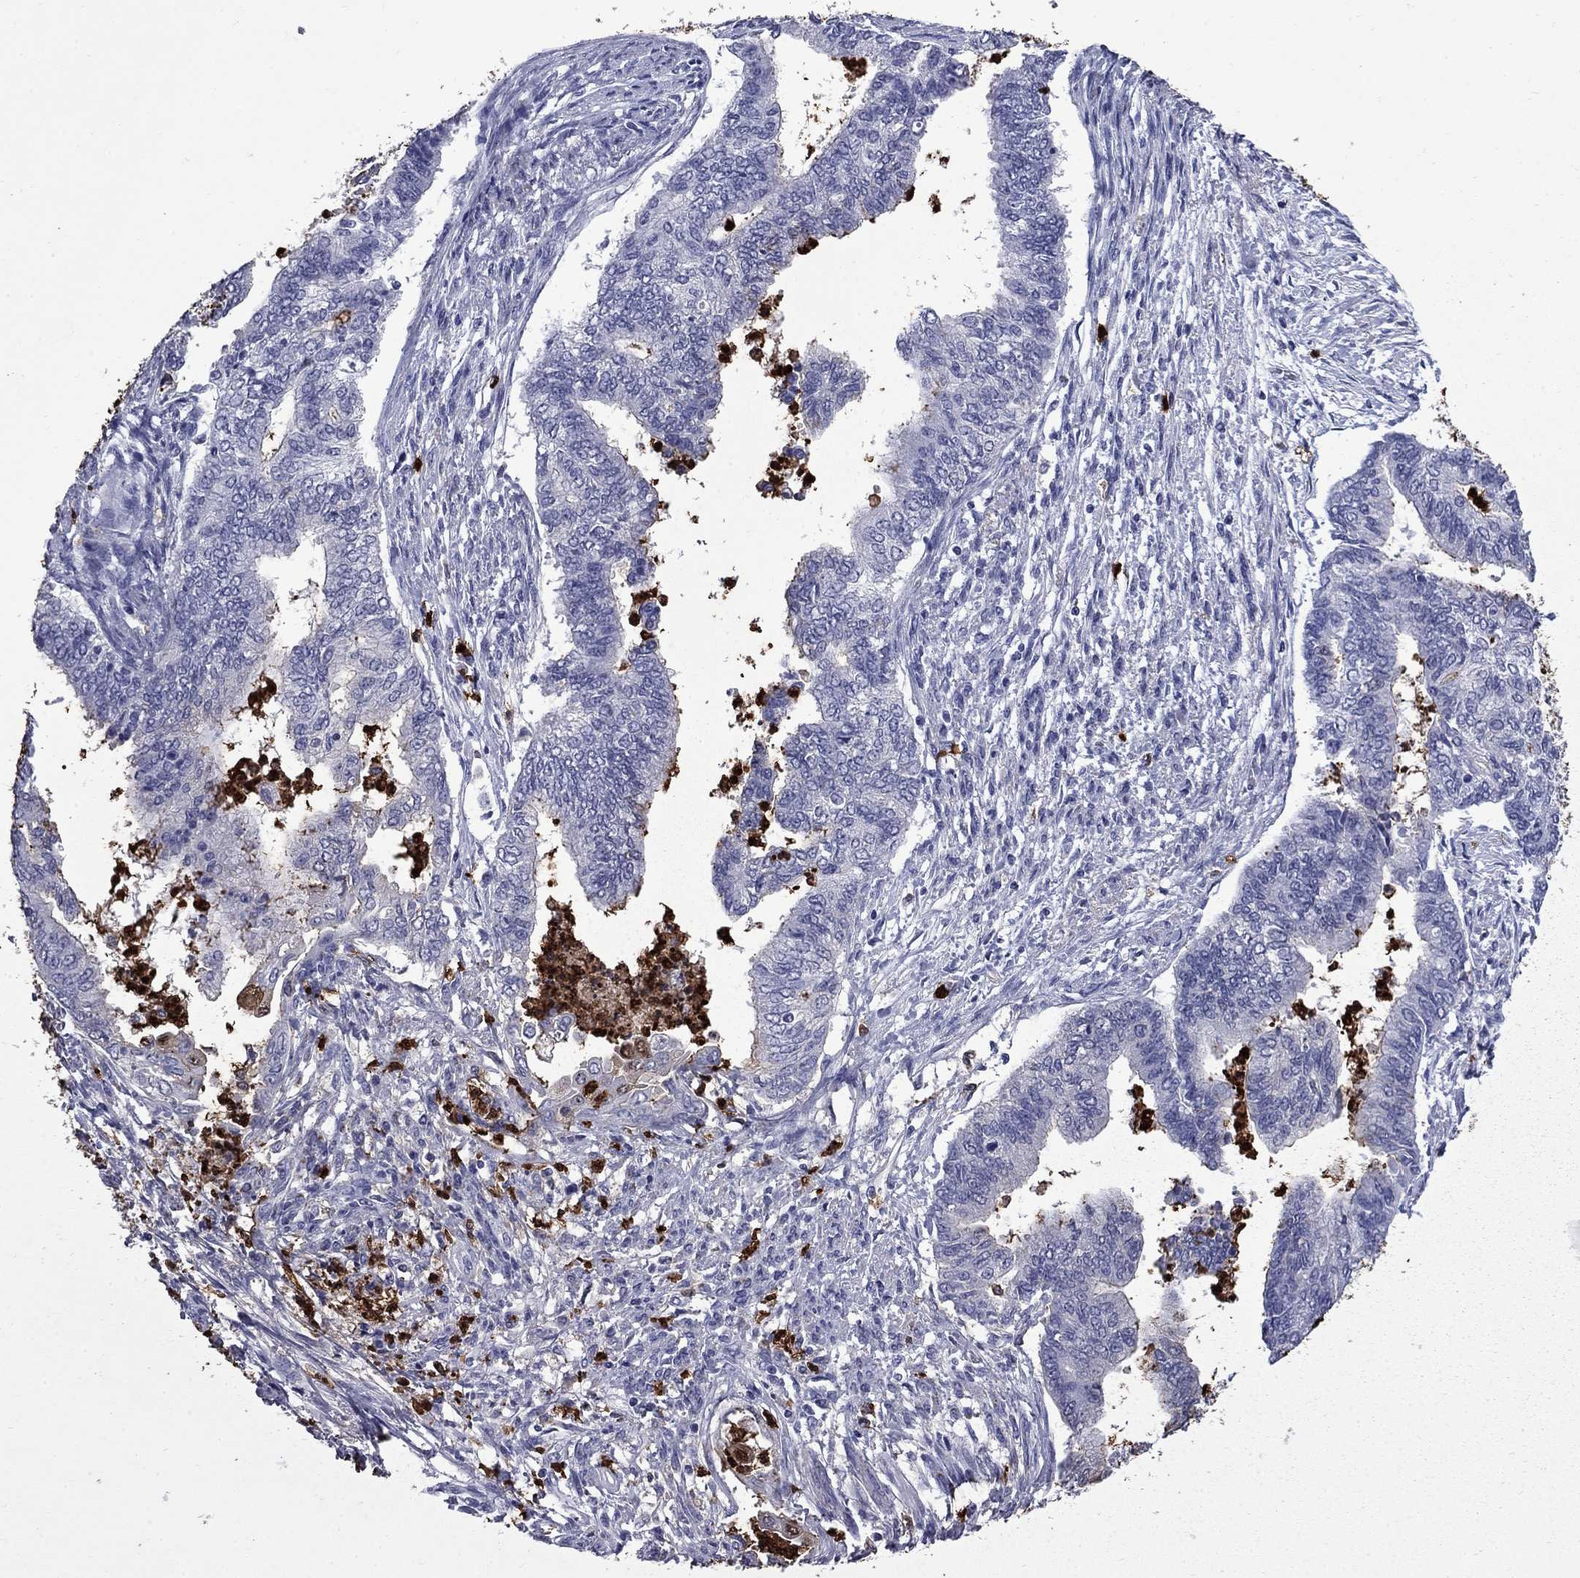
{"staining": {"intensity": "negative", "quantity": "none", "location": "none"}, "tissue": "endometrial cancer", "cell_type": "Tumor cells", "image_type": "cancer", "snomed": [{"axis": "morphology", "description": "Adenocarcinoma, NOS"}, {"axis": "topography", "description": "Endometrium"}], "caption": "An IHC image of endometrial adenocarcinoma is shown. There is no staining in tumor cells of endometrial adenocarcinoma. (DAB (3,3'-diaminobenzidine) immunohistochemistry visualized using brightfield microscopy, high magnification).", "gene": "TRIM29", "patient": {"sex": "female", "age": 65}}